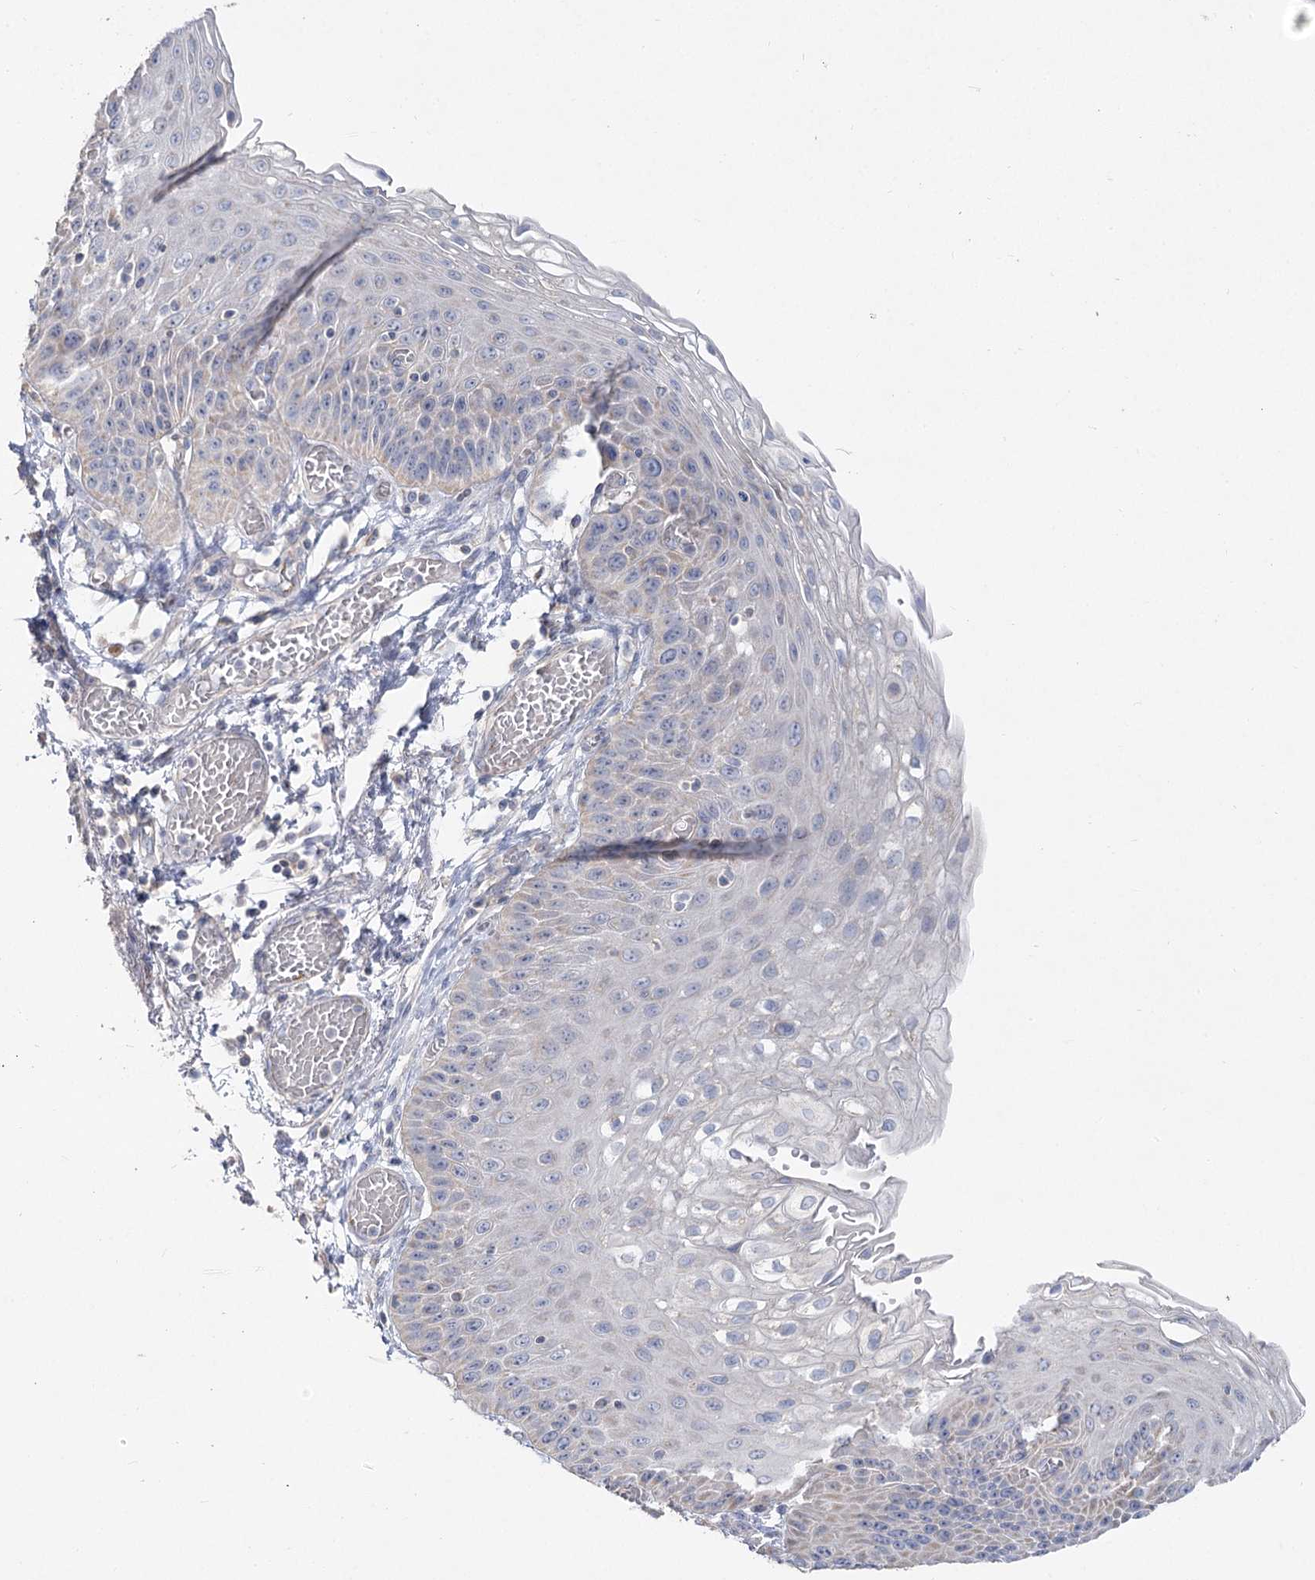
{"staining": {"intensity": "weak", "quantity": "<25%", "location": "cytoplasmic/membranous"}, "tissue": "esophagus", "cell_type": "Squamous epithelial cells", "image_type": "normal", "snomed": [{"axis": "morphology", "description": "Normal tissue, NOS"}, {"axis": "topography", "description": "Esophagus"}], "caption": "Immunohistochemistry image of normal esophagus stained for a protein (brown), which displays no staining in squamous epithelial cells.", "gene": "TMEM187", "patient": {"sex": "male", "age": 81}}